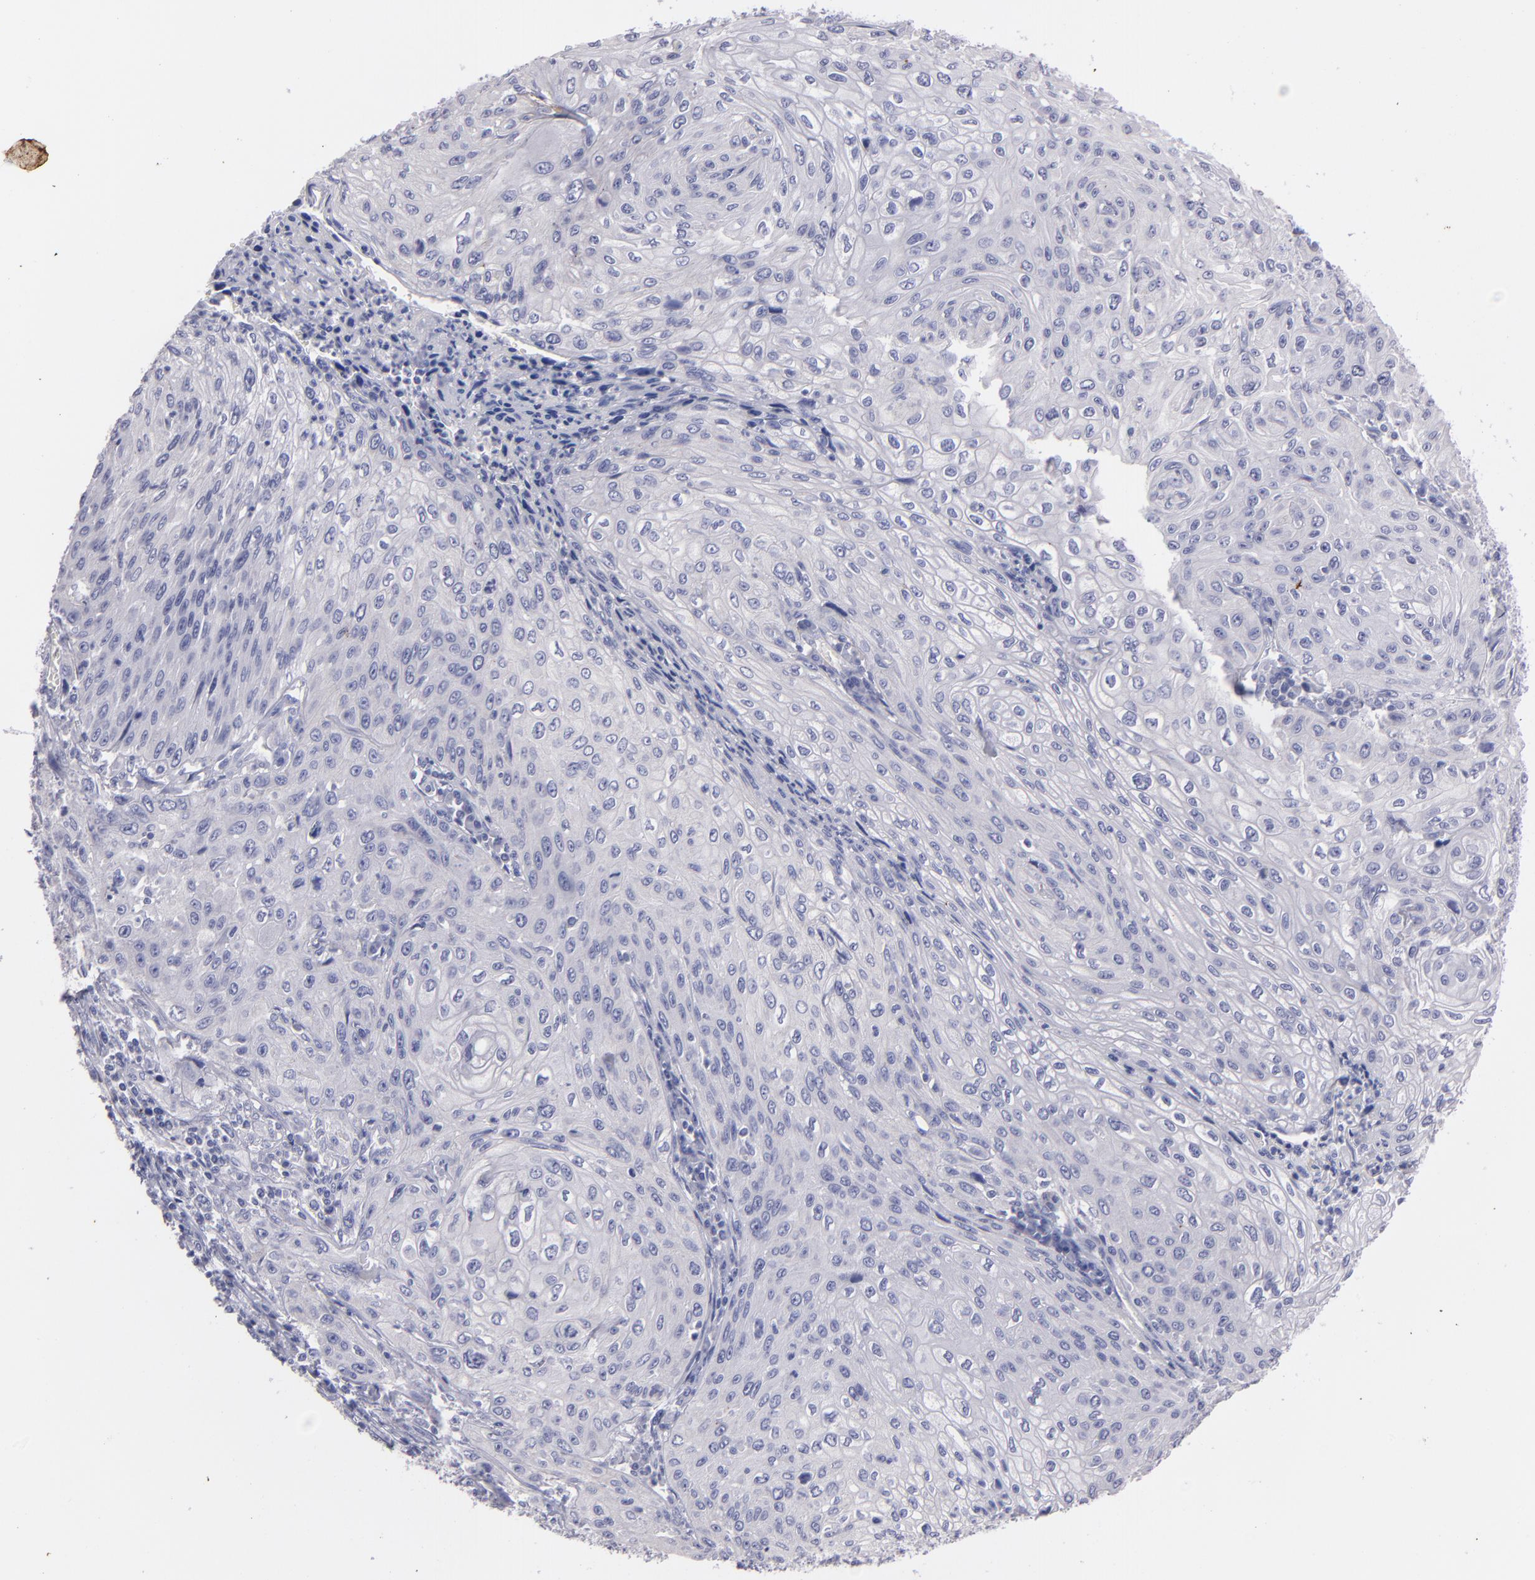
{"staining": {"intensity": "negative", "quantity": "none", "location": "none"}, "tissue": "cervical cancer", "cell_type": "Tumor cells", "image_type": "cancer", "snomed": [{"axis": "morphology", "description": "Squamous cell carcinoma, NOS"}, {"axis": "topography", "description": "Cervix"}], "caption": "Tumor cells show no significant staining in cervical cancer.", "gene": "SNAP25", "patient": {"sex": "female", "age": 32}}